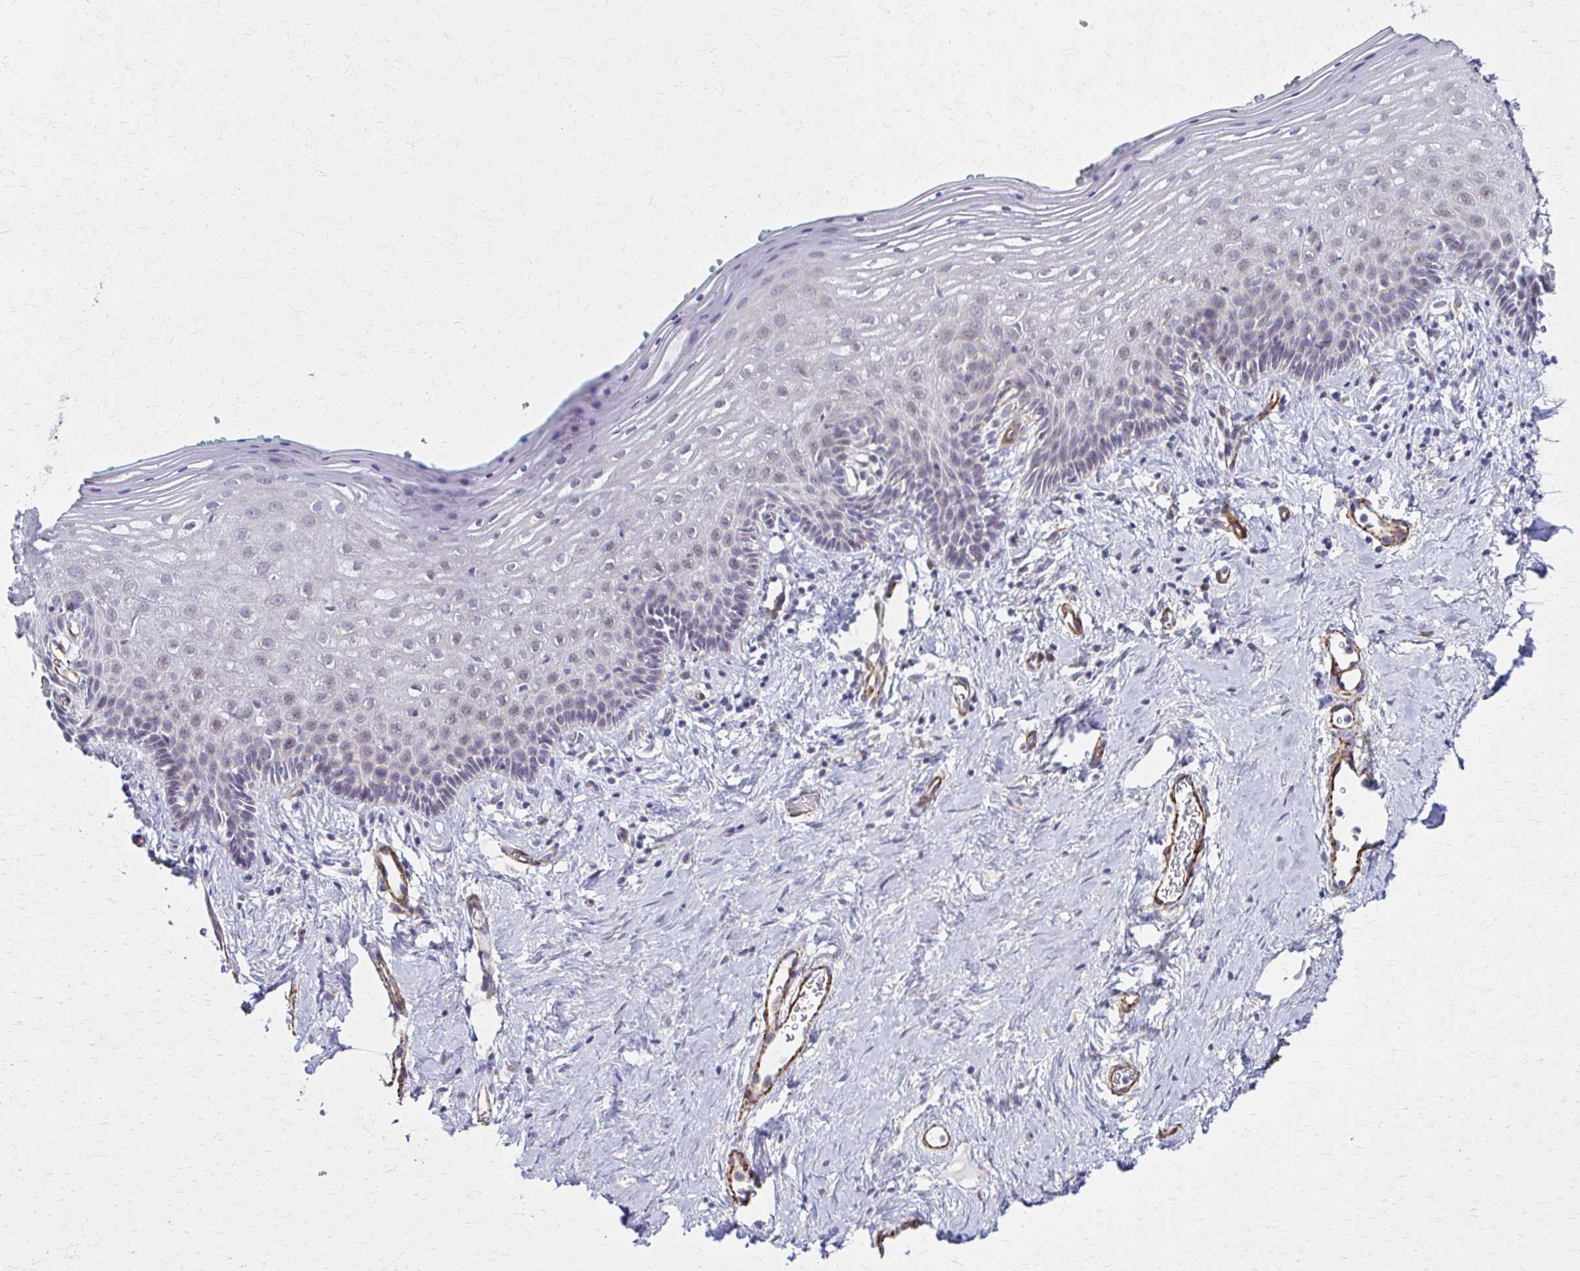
{"staining": {"intensity": "negative", "quantity": "none", "location": "none"}, "tissue": "vagina", "cell_type": "Squamous epithelial cells", "image_type": "normal", "snomed": [{"axis": "morphology", "description": "Normal tissue, NOS"}, {"axis": "topography", "description": "Vagina"}], "caption": "IHC image of unremarkable vagina: human vagina stained with DAB (3,3'-diaminobenzidine) reveals no significant protein expression in squamous epithelial cells. (Immunohistochemistry (ihc), brightfield microscopy, high magnification).", "gene": "TIMMDC1", "patient": {"sex": "female", "age": 42}}